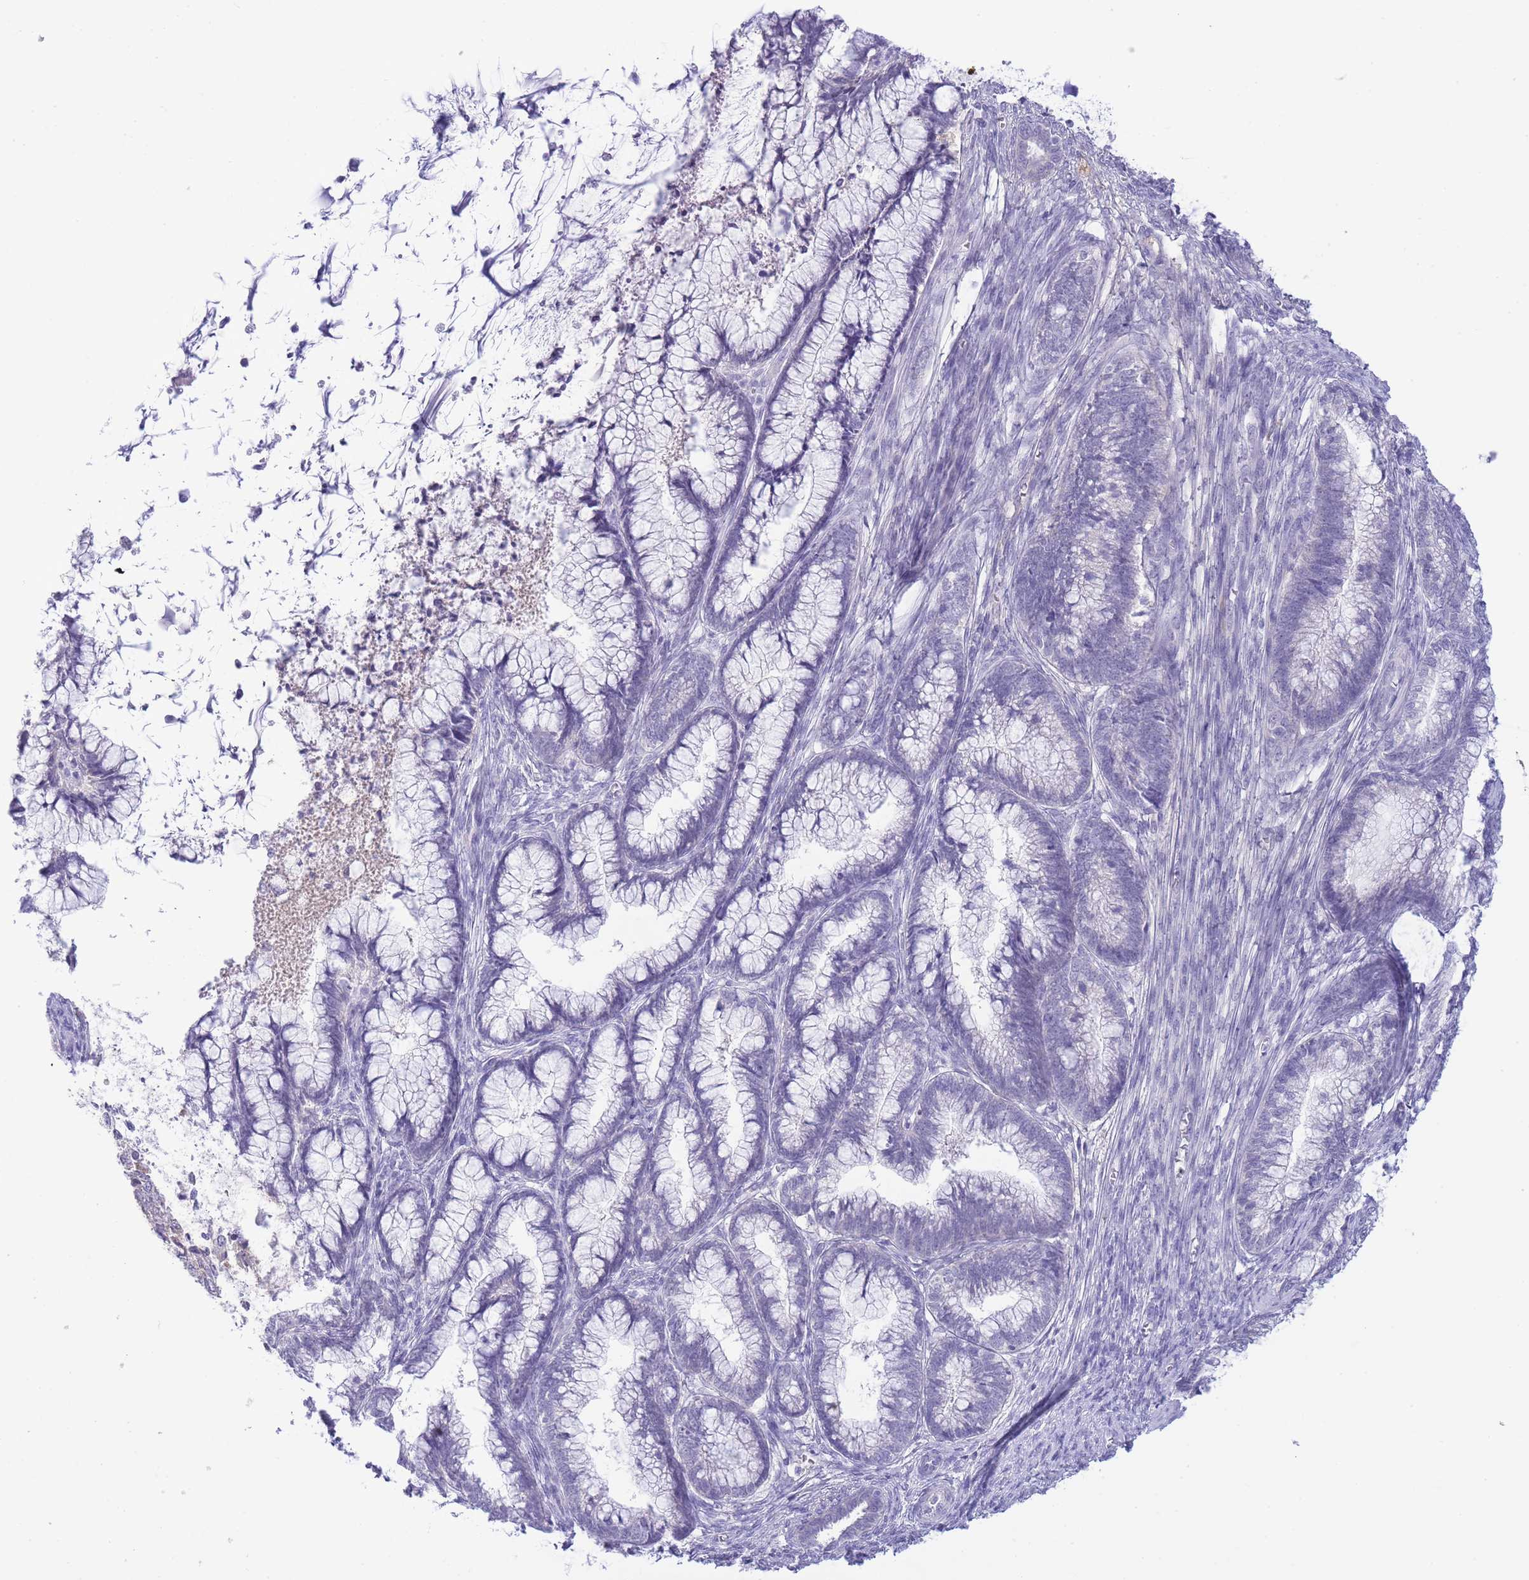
{"staining": {"intensity": "negative", "quantity": "none", "location": "none"}, "tissue": "cervical cancer", "cell_type": "Tumor cells", "image_type": "cancer", "snomed": [{"axis": "morphology", "description": "Adenocarcinoma, NOS"}, {"axis": "topography", "description": "Cervix"}], "caption": "IHC micrograph of adenocarcinoma (cervical) stained for a protein (brown), which reveals no expression in tumor cells. (DAB (3,3'-diaminobenzidine) immunohistochemistry (IHC) with hematoxylin counter stain).", "gene": "ASAP3", "patient": {"sex": "female", "age": 44}}